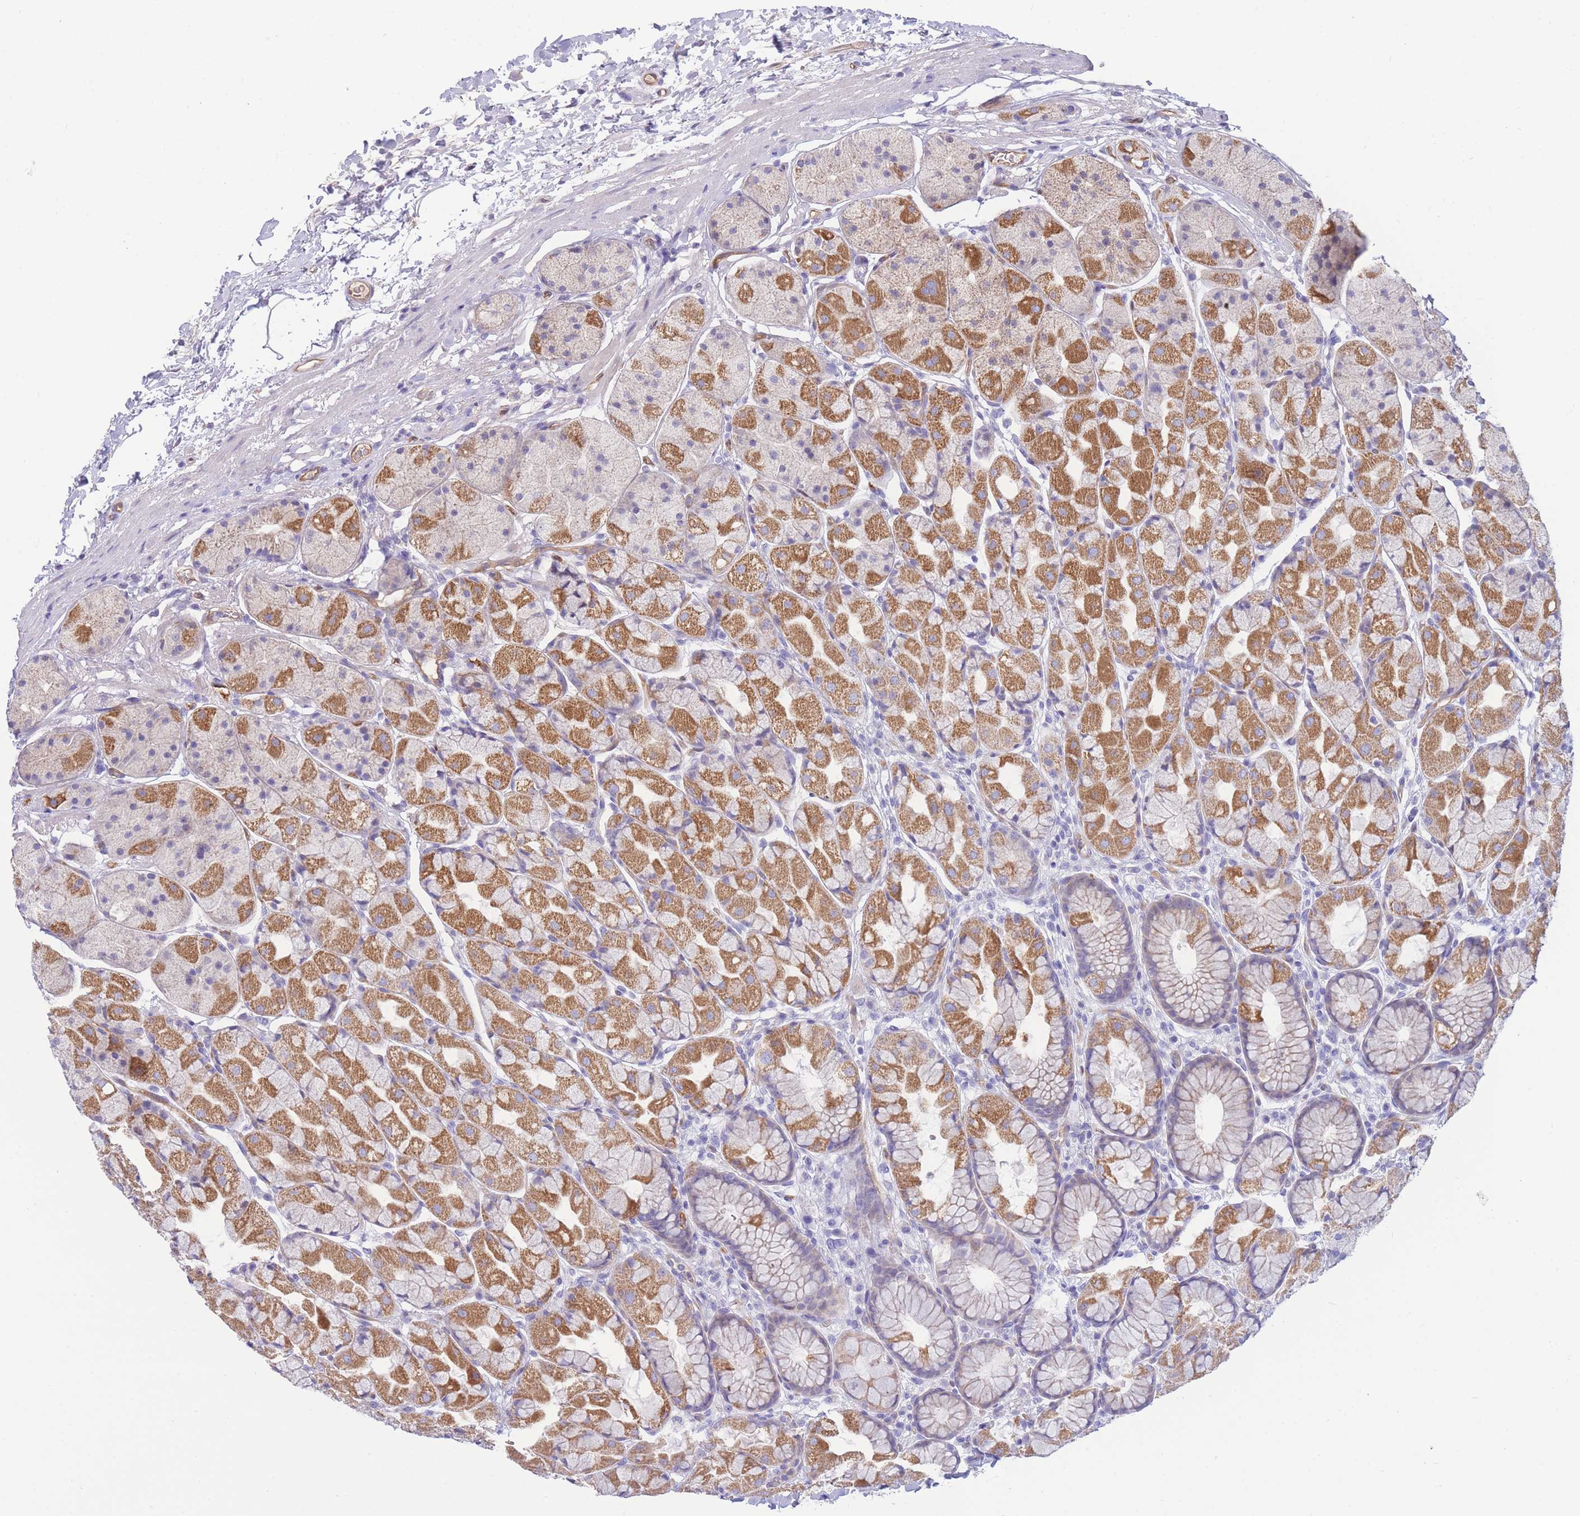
{"staining": {"intensity": "moderate", "quantity": "25%-75%", "location": "cytoplasmic/membranous"}, "tissue": "stomach", "cell_type": "Glandular cells", "image_type": "normal", "snomed": [{"axis": "morphology", "description": "Normal tissue, NOS"}, {"axis": "topography", "description": "Stomach"}], "caption": "DAB (3,3'-diaminobenzidine) immunohistochemical staining of unremarkable human stomach demonstrates moderate cytoplasmic/membranous protein expression in about 25%-75% of glandular cells.", "gene": "SULT1A1", "patient": {"sex": "male", "age": 57}}